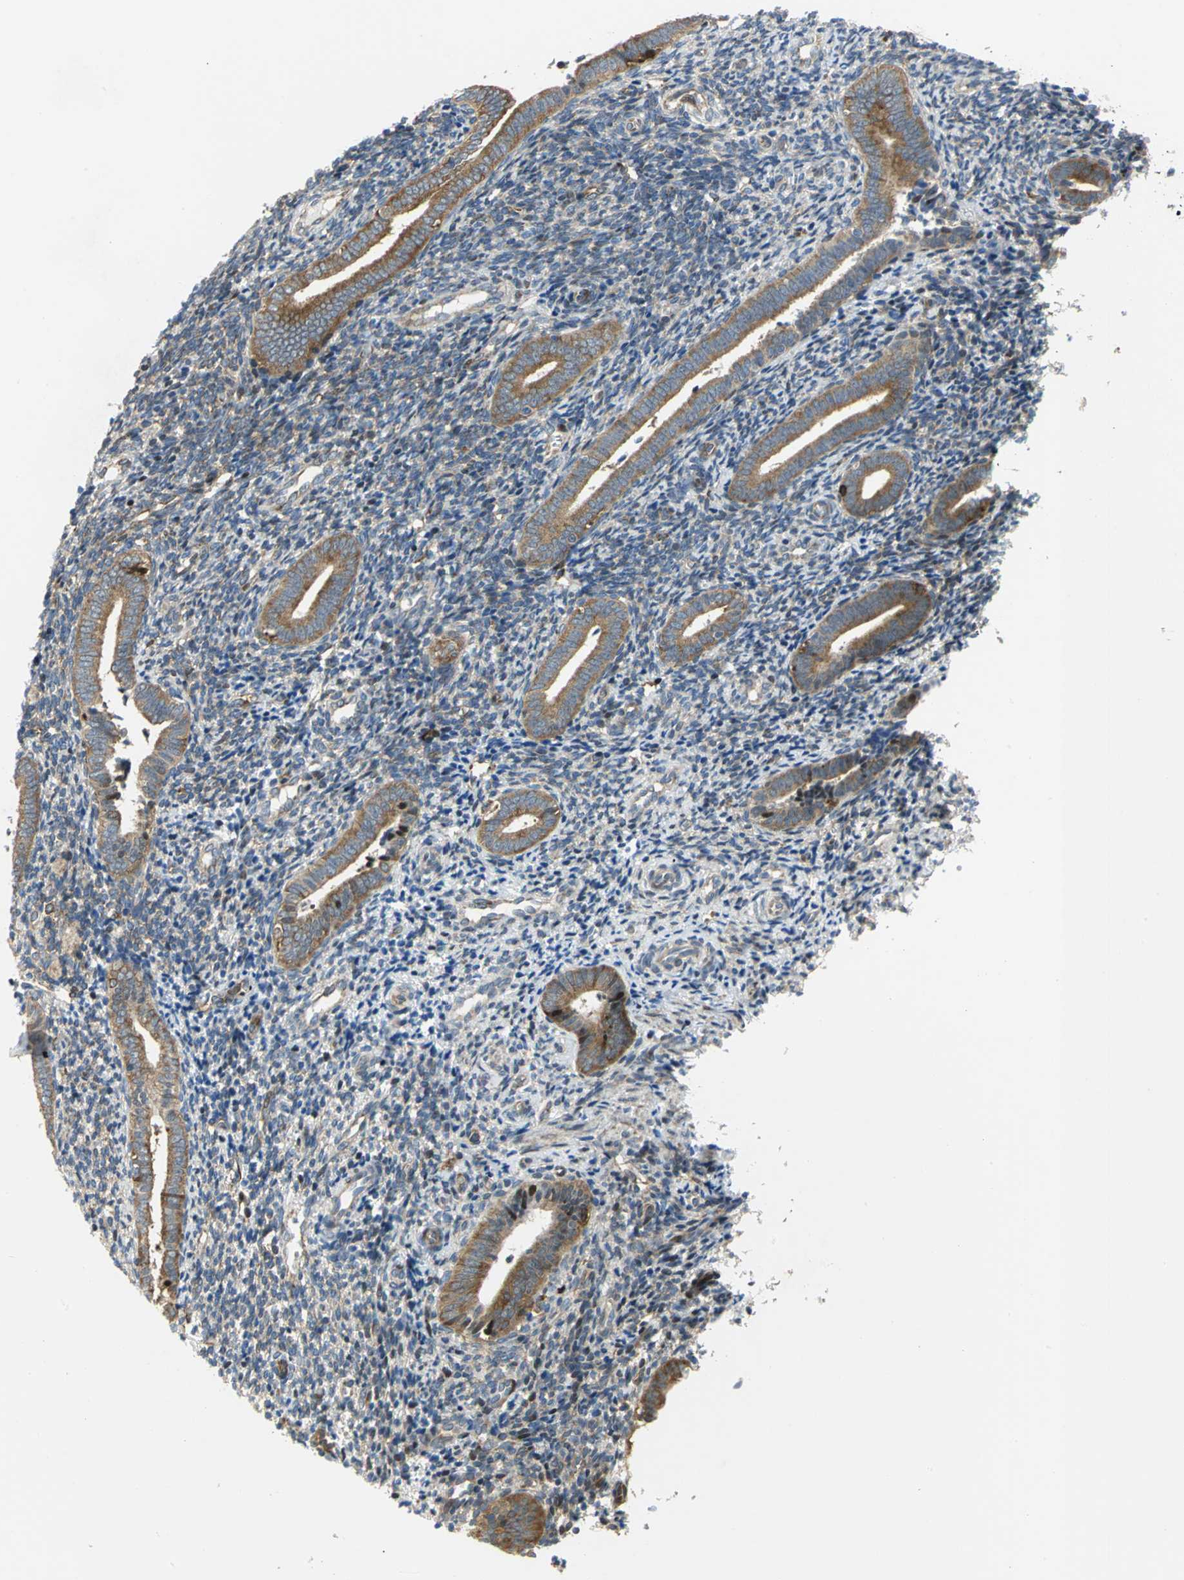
{"staining": {"intensity": "moderate", "quantity": "25%-75%", "location": "cytoplasmic/membranous"}, "tissue": "endometrium", "cell_type": "Cells in endometrial stroma", "image_type": "normal", "snomed": [{"axis": "morphology", "description": "Normal tissue, NOS"}, {"axis": "topography", "description": "Uterus"}, {"axis": "topography", "description": "Endometrium"}], "caption": "A brown stain shows moderate cytoplasmic/membranous expression of a protein in cells in endometrial stroma of normal human endometrium. The staining is performed using DAB brown chromogen to label protein expression. The nuclei are counter-stained blue using hematoxylin.", "gene": "YBX1", "patient": {"sex": "female", "age": 33}}